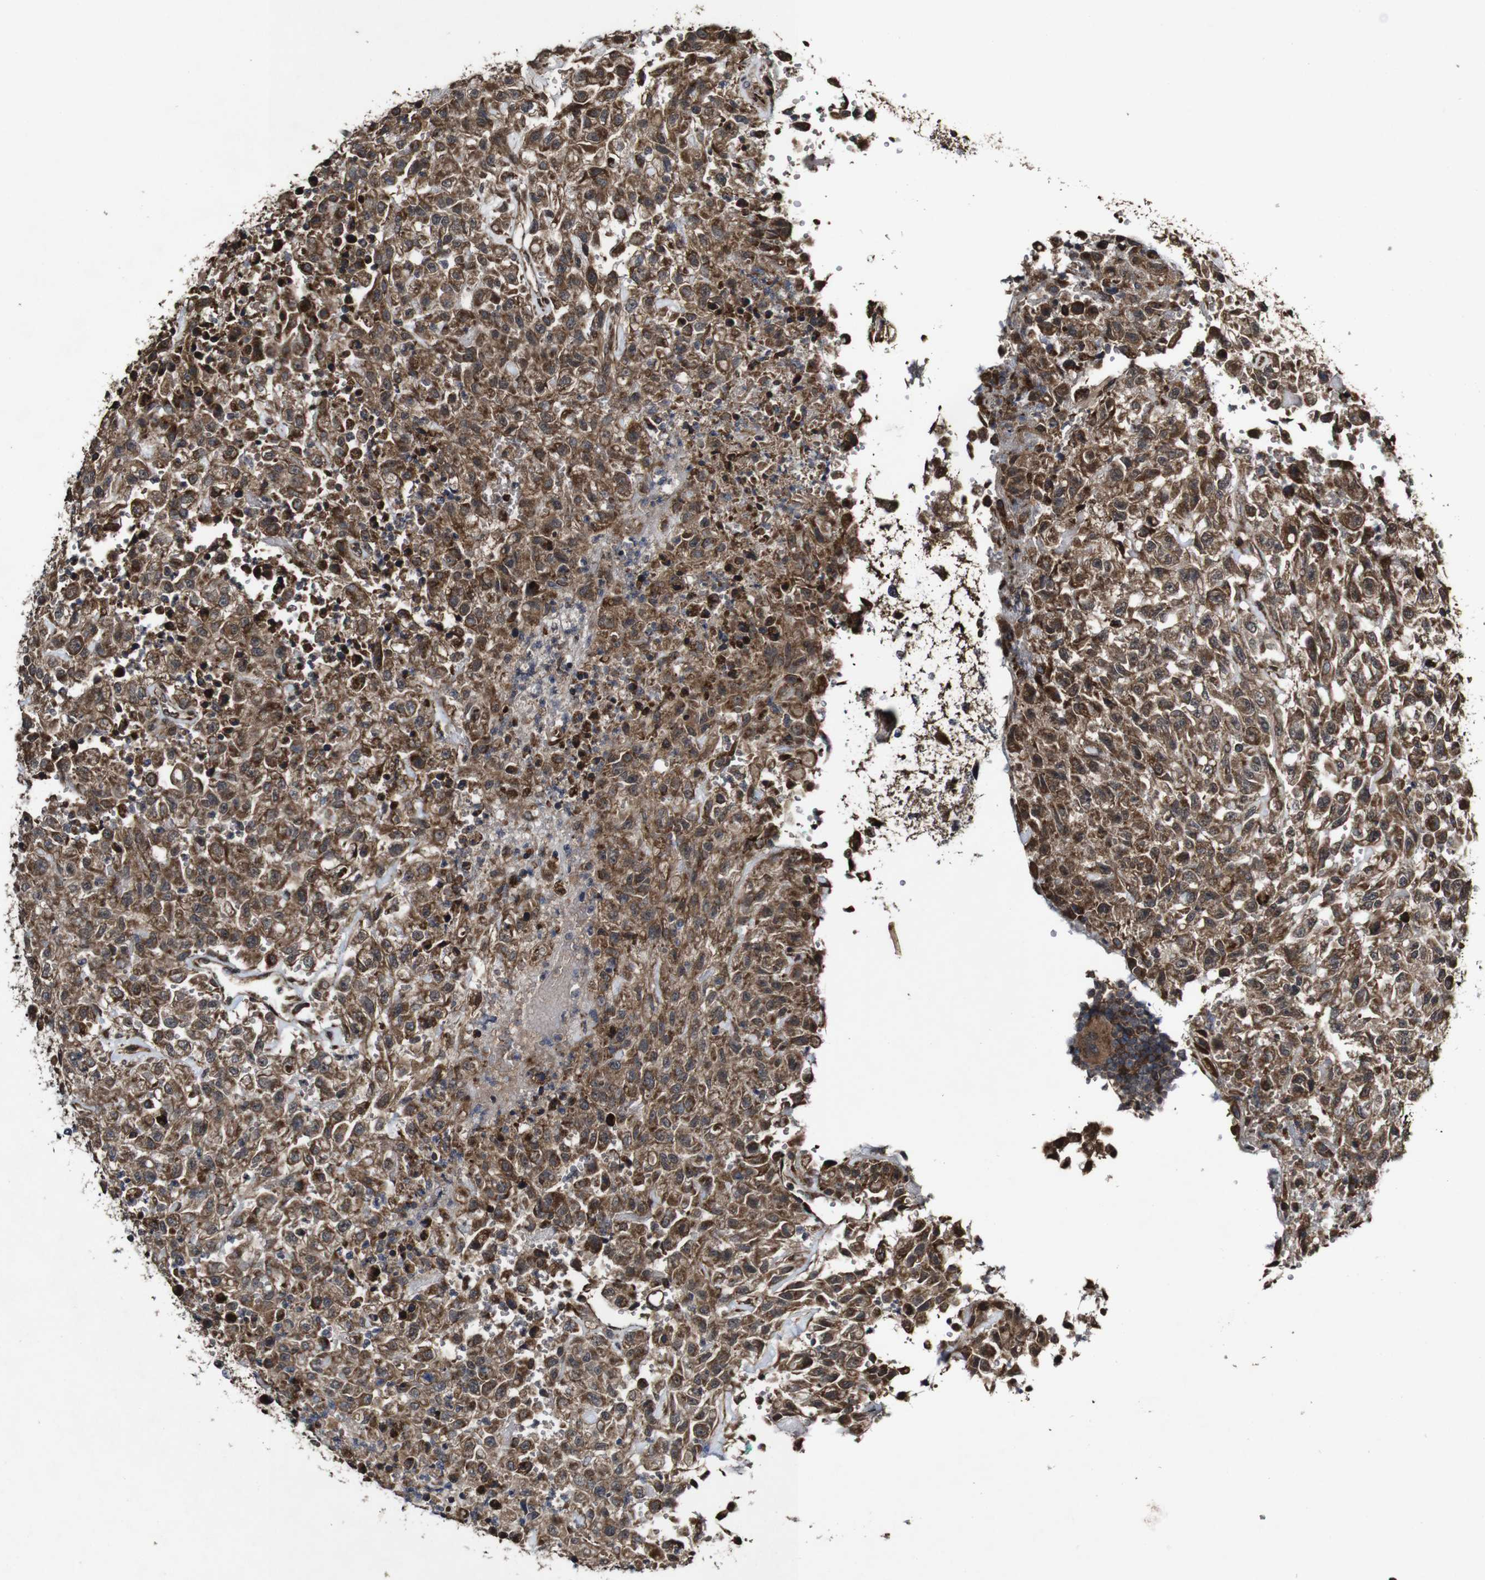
{"staining": {"intensity": "moderate", "quantity": ">75%", "location": "cytoplasmic/membranous"}, "tissue": "urothelial cancer", "cell_type": "Tumor cells", "image_type": "cancer", "snomed": [{"axis": "morphology", "description": "Urothelial carcinoma, High grade"}, {"axis": "topography", "description": "Urinary bladder"}], "caption": "Immunohistochemical staining of urothelial cancer shows medium levels of moderate cytoplasmic/membranous protein staining in about >75% of tumor cells.", "gene": "BTN3A3", "patient": {"sex": "male", "age": 46}}